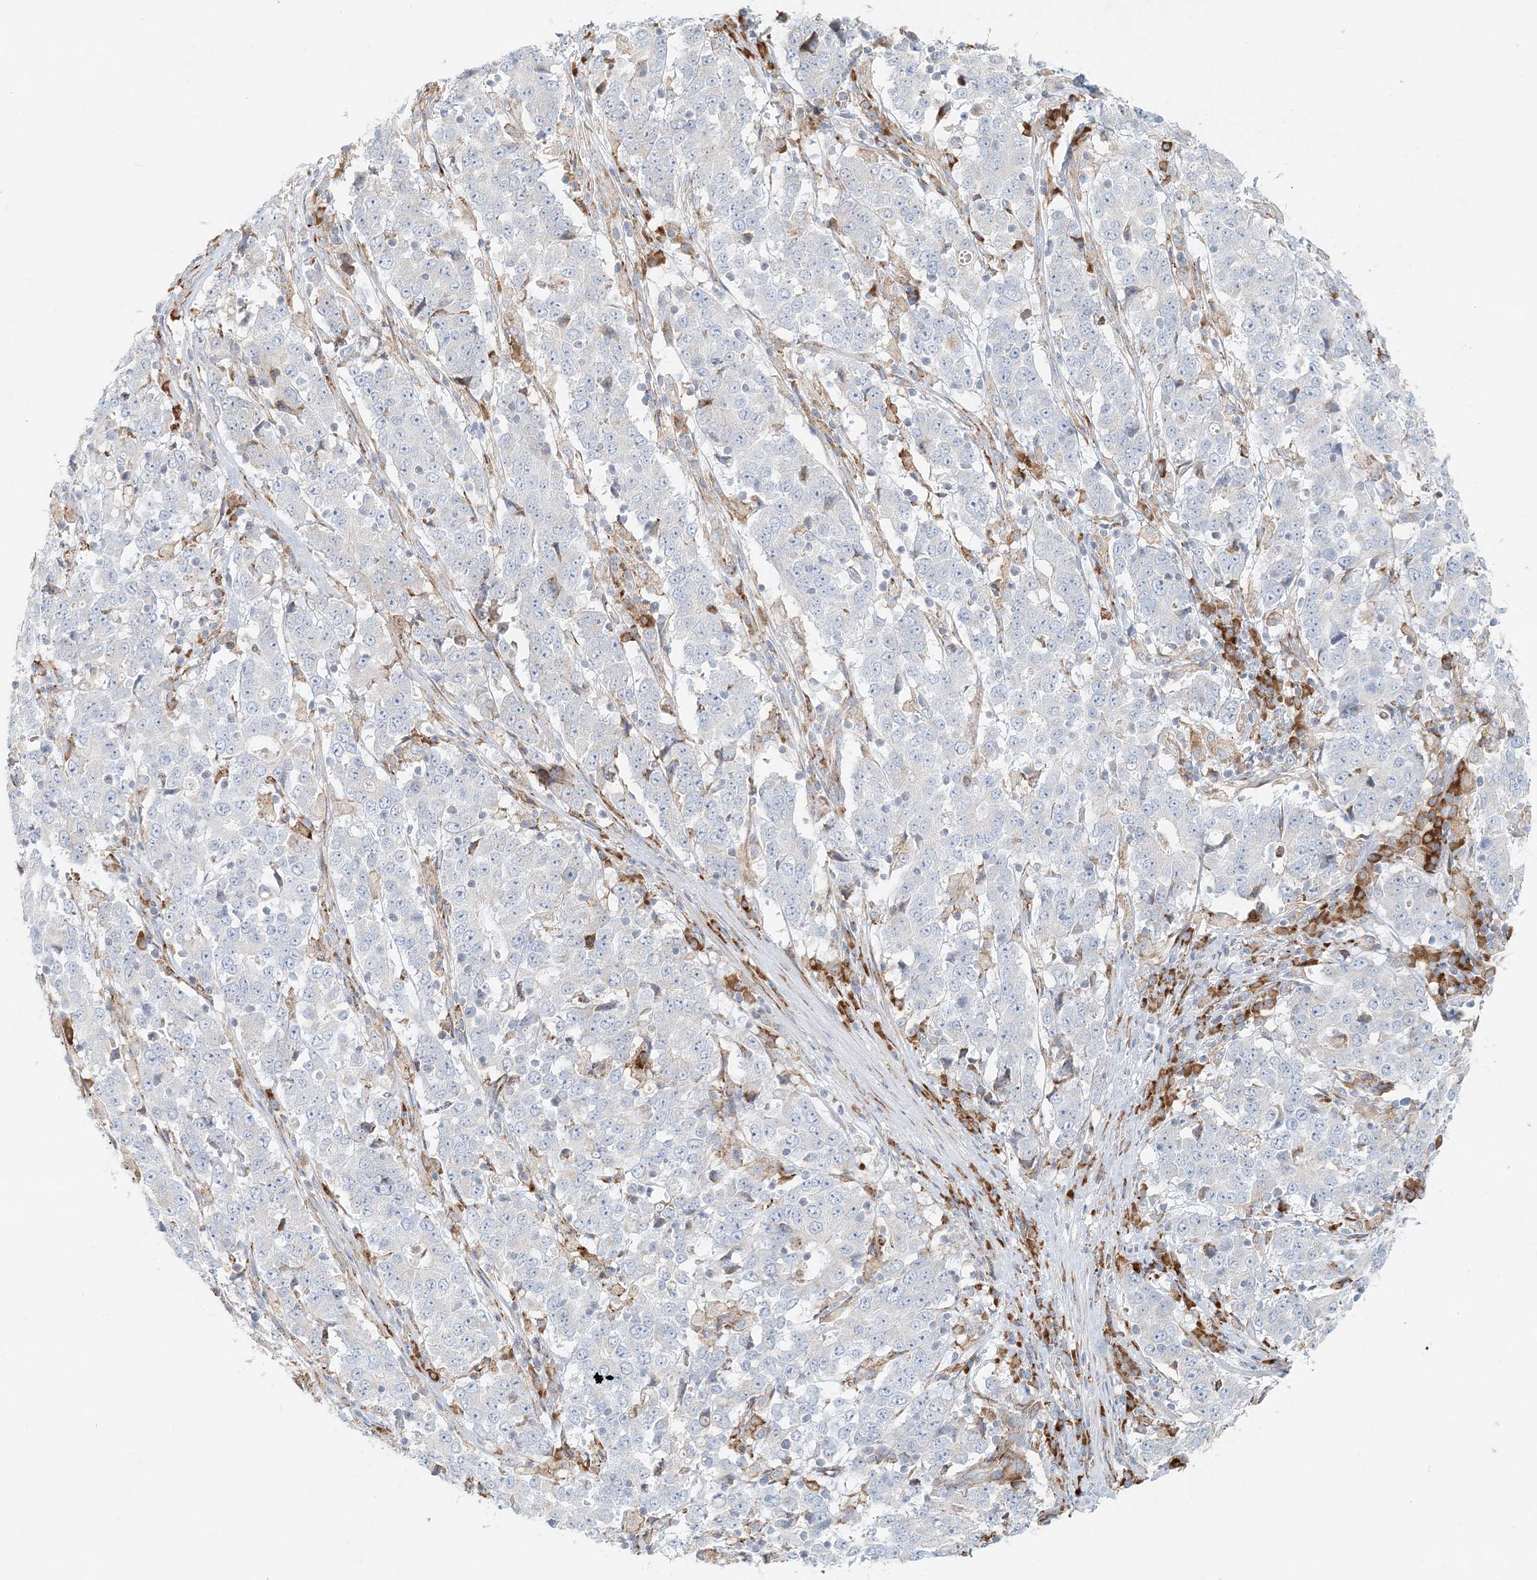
{"staining": {"intensity": "negative", "quantity": "none", "location": "none"}, "tissue": "stomach cancer", "cell_type": "Tumor cells", "image_type": "cancer", "snomed": [{"axis": "morphology", "description": "Adenocarcinoma, NOS"}, {"axis": "topography", "description": "Stomach"}], "caption": "This is an IHC image of human adenocarcinoma (stomach). There is no staining in tumor cells.", "gene": "STK11IP", "patient": {"sex": "male", "age": 59}}